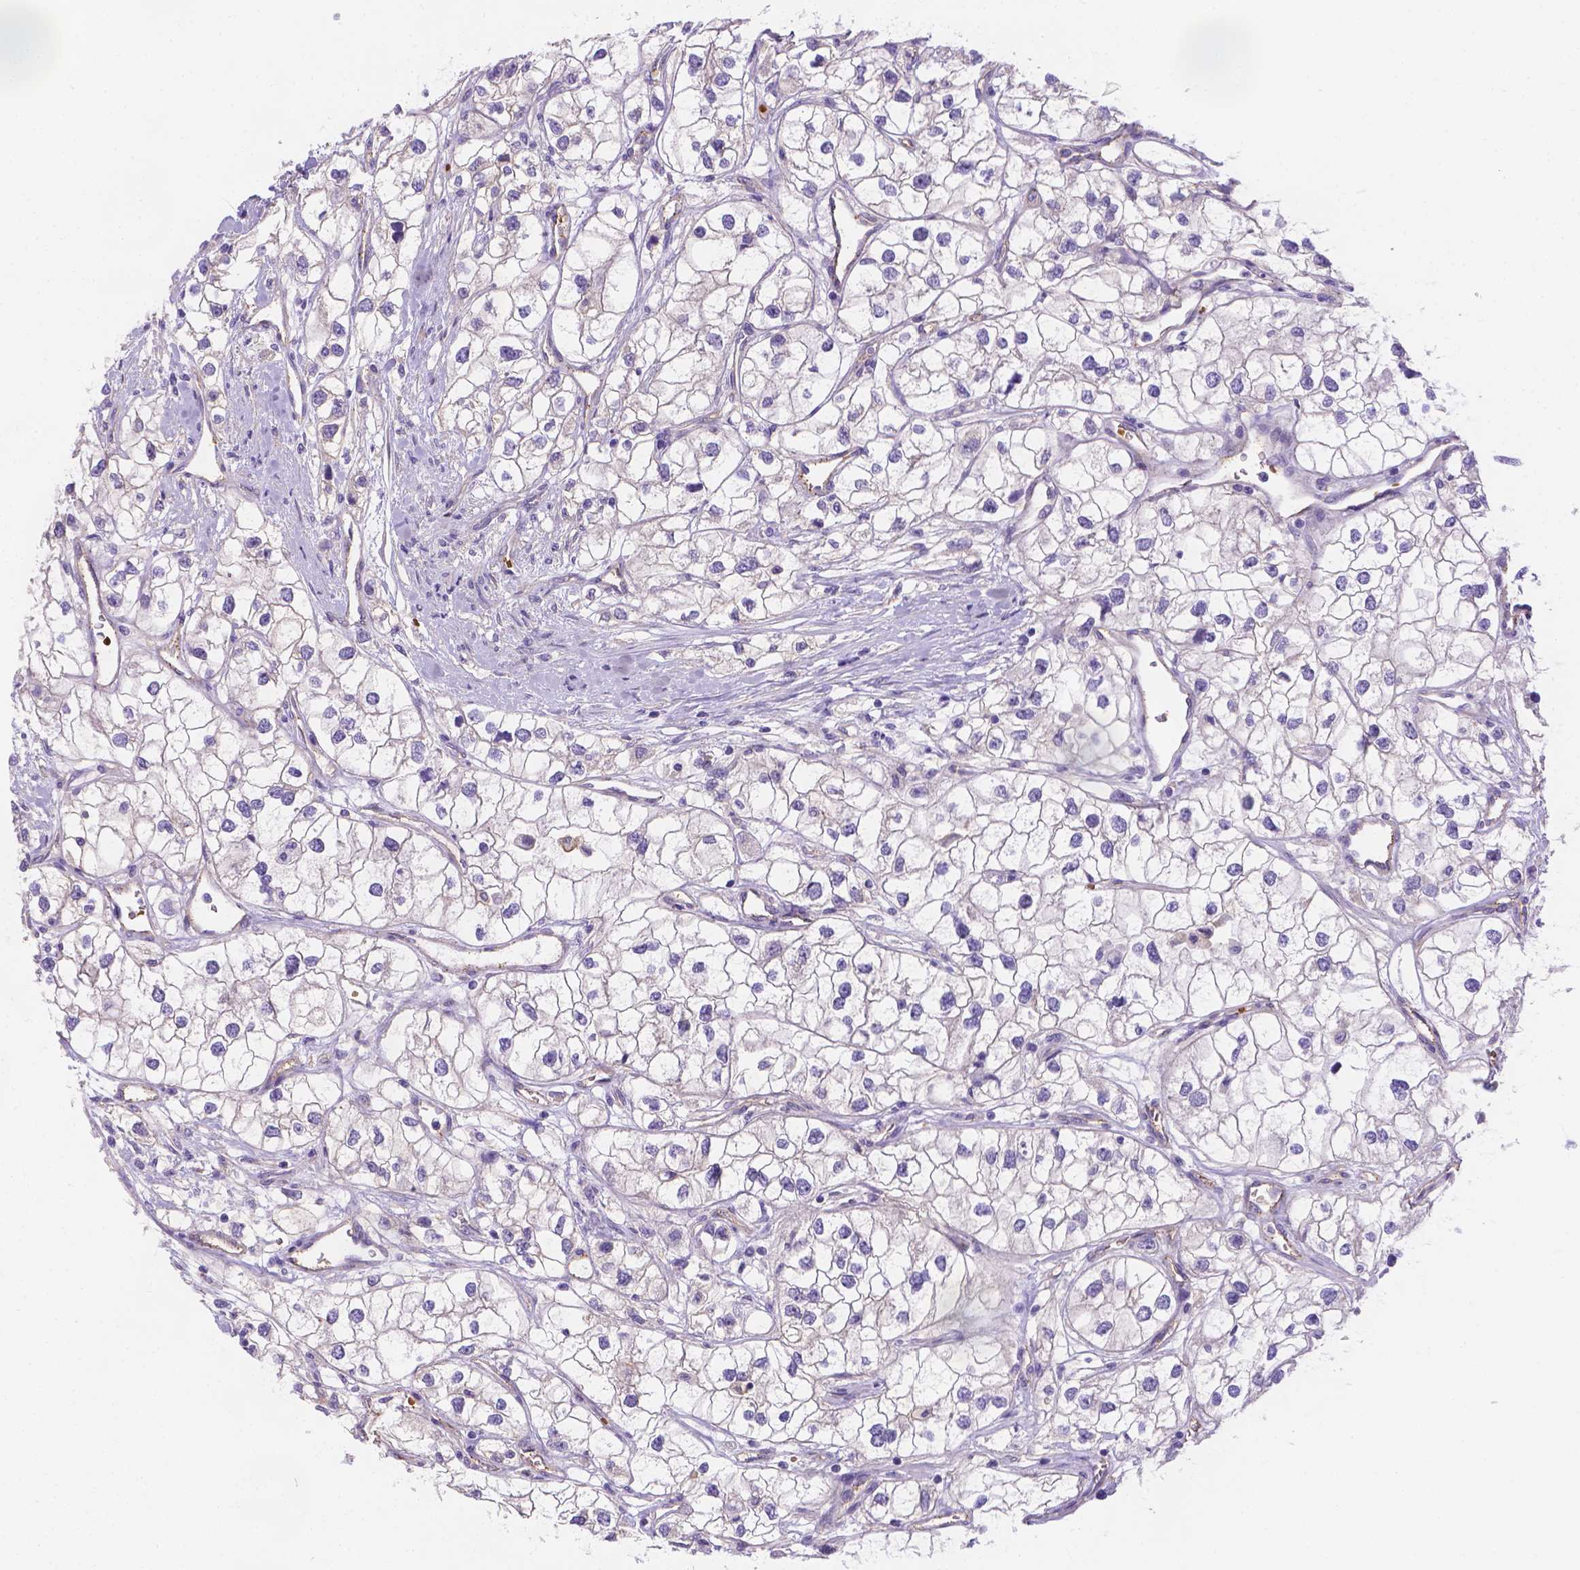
{"staining": {"intensity": "negative", "quantity": "none", "location": "none"}, "tissue": "renal cancer", "cell_type": "Tumor cells", "image_type": "cancer", "snomed": [{"axis": "morphology", "description": "Adenocarcinoma, NOS"}, {"axis": "topography", "description": "Kidney"}], "caption": "Tumor cells show no significant protein staining in renal cancer (adenocarcinoma). (DAB immunohistochemistry with hematoxylin counter stain).", "gene": "SLC40A1", "patient": {"sex": "male", "age": 59}}